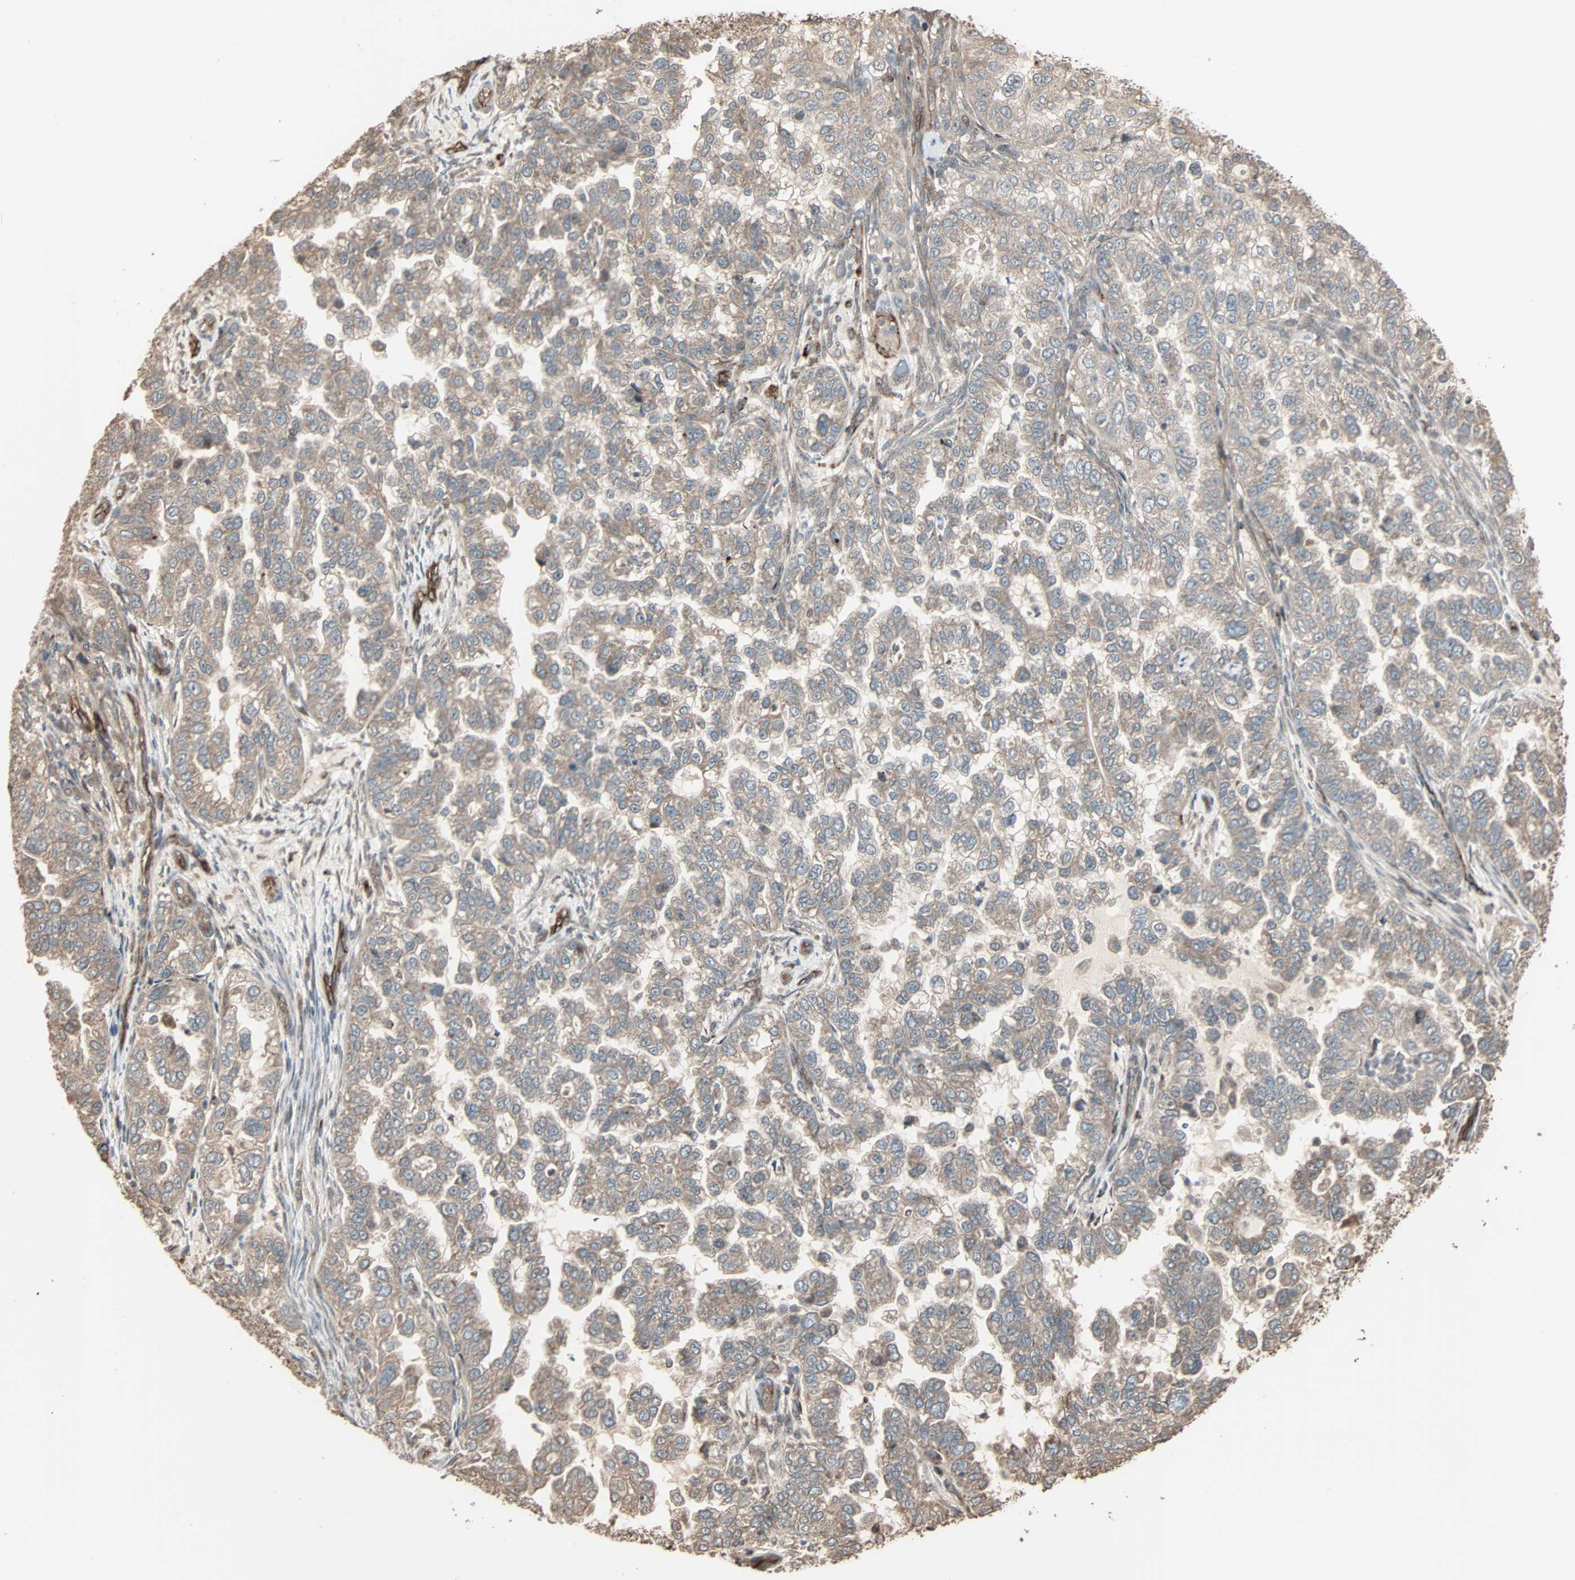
{"staining": {"intensity": "weak", "quantity": ">75%", "location": "cytoplasmic/membranous"}, "tissue": "endometrial cancer", "cell_type": "Tumor cells", "image_type": "cancer", "snomed": [{"axis": "morphology", "description": "Adenocarcinoma, NOS"}, {"axis": "topography", "description": "Endometrium"}], "caption": "IHC image of neoplastic tissue: human adenocarcinoma (endometrial) stained using IHC exhibits low levels of weak protein expression localized specifically in the cytoplasmic/membranous of tumor cells, appearing as a cytoplasmic/membranous brown color.", "gene": "CALCRL", "patient": {"sex": "female", "age": 85}}